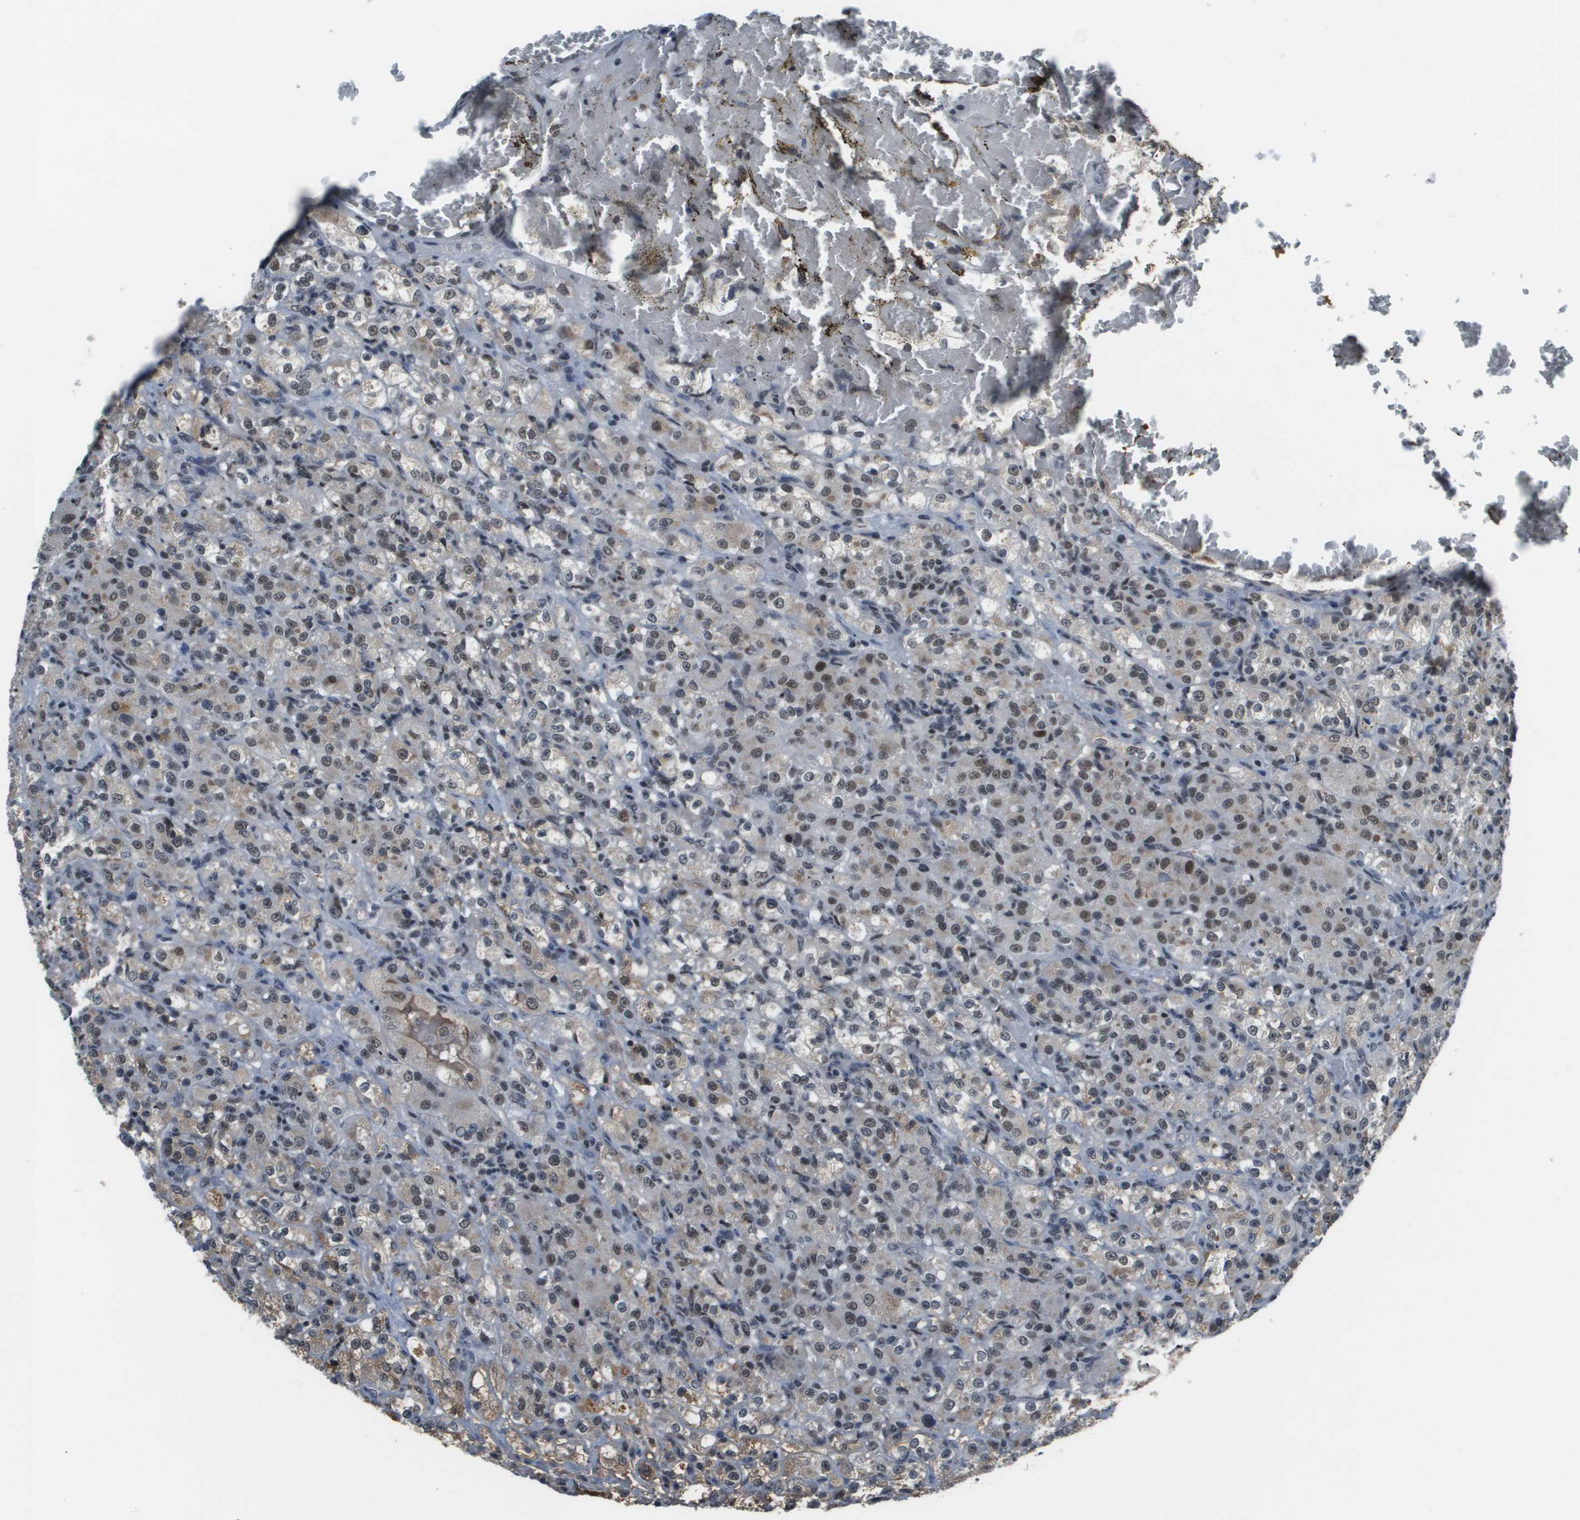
{"staining": {"intensity": "strong", "quantity": "25%-75%", "location": "nuclear"}, "tissue": "renal cancer", "cell_type": "Tumor cells", "image_type": "cancer", "snomed": [{"axis": "morphology", "description": "Normal tissue, NOS"}, {"axis": "morphology", "description": "Adenocarcinoma, NOS"}, {"axis": "topography", "description": "Kidney"}], "caption": "Renal cancer (adenocarcinoma) stained with IHC exhibits strong nuclear positivity in approximately 25%-75% of tumor cells.", "gene": "THRAP3", "patient": {"sex": "male", "age": 61}}